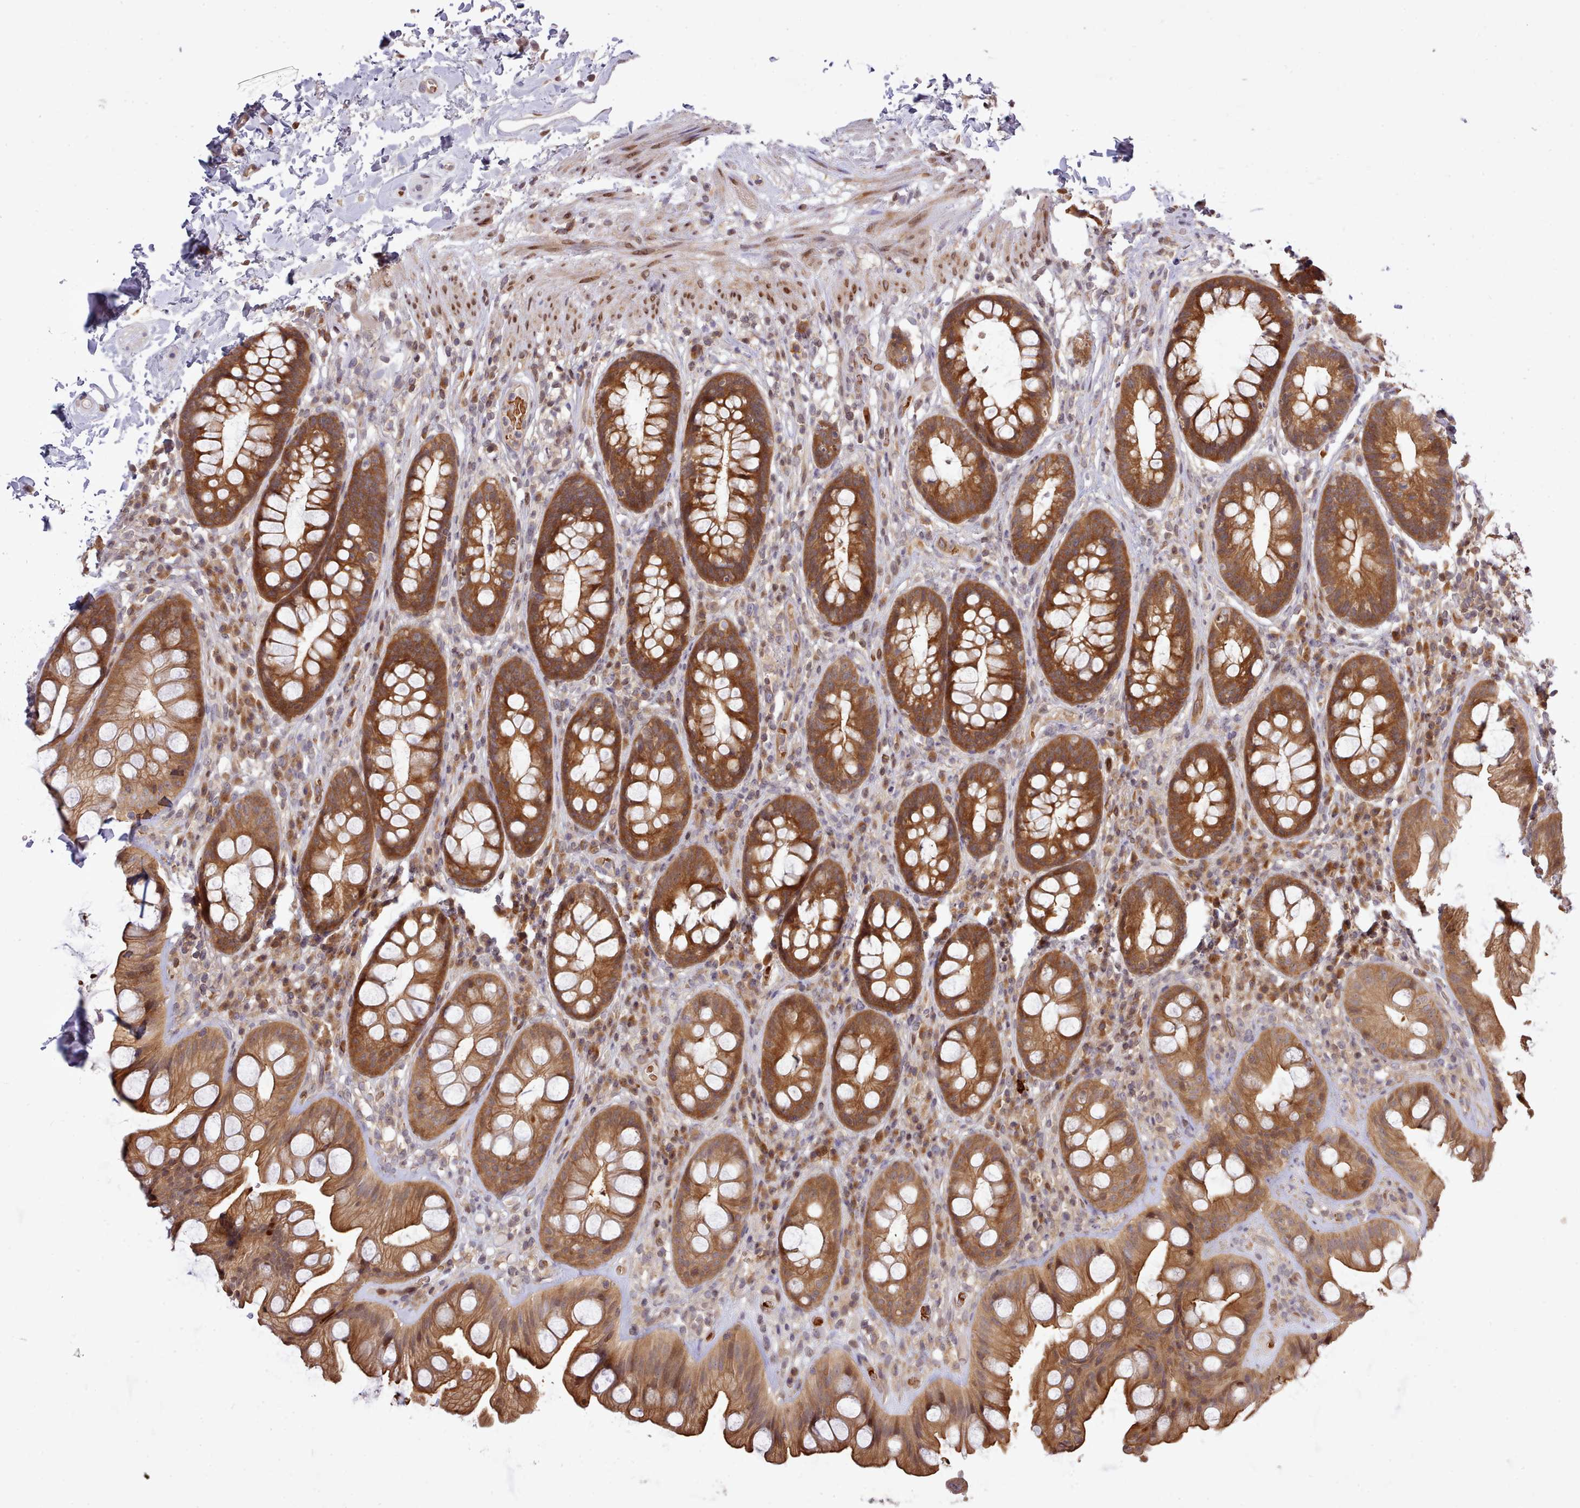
{"staining": {"intensity": "moderate", "quantity": ">75%", "location": "cytoplasmic/membranous,nuclear"}, "tissue": "rectum", "cell_type": "Glandular cells", "image_type": "normal", "snomed": [{"axis": "morphology", "description": "Normal tissue, NOS"}, {"axis": "topography", "description": "Rectum"}], "caption": "The histopathology image reveals a brown stain indicating the presence of a protein in the cytoplasmic/membranous,nuclear of glandular cells in rectum.", "gene": "UBE2G1", "patient": {"sex": "male", "age": 74}}